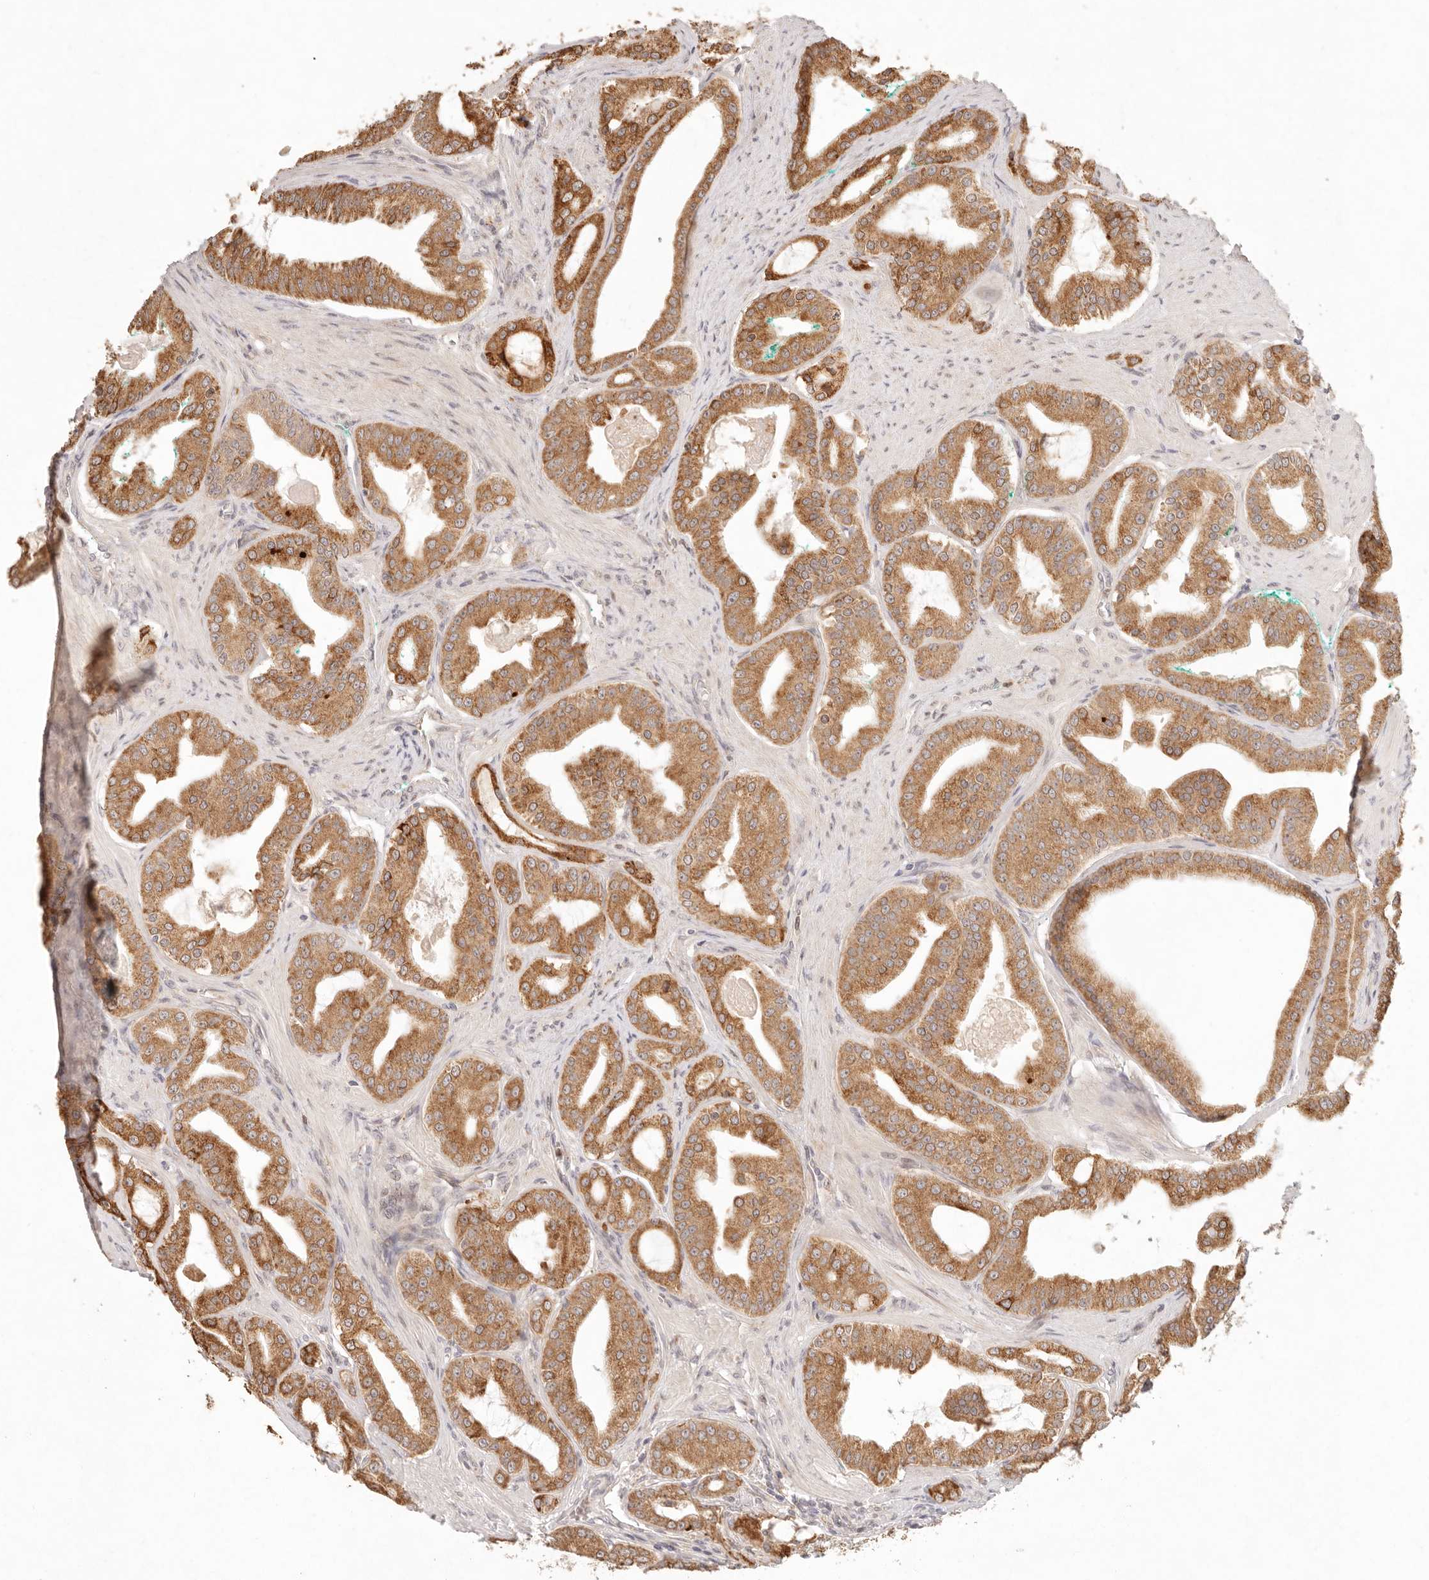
{"staining": {"intensity": "strong", "quantity": ">75%", "location": "cytoplasmic/membranous"}, "tissue": "prostate cancer", "cell_type": "Tumor cells", "image_type": "cancer", "snomed": [{"axis": "morphology", "description": "Adenocarcinoma, High grade"}, {"axis": "topography", "description": "Prostate"}], "caption": "IHC (DAB (3,3'-diaminobenzidine)) staining of high-grade adenocarcinoma (prostate) exhibits strong cytoplasmic/membranous protein staining in about >75% of tumor cells. Nuclei are stained in blue.", "gene": "C1orf127", "patient": {"sex": "male", "age": 60}}